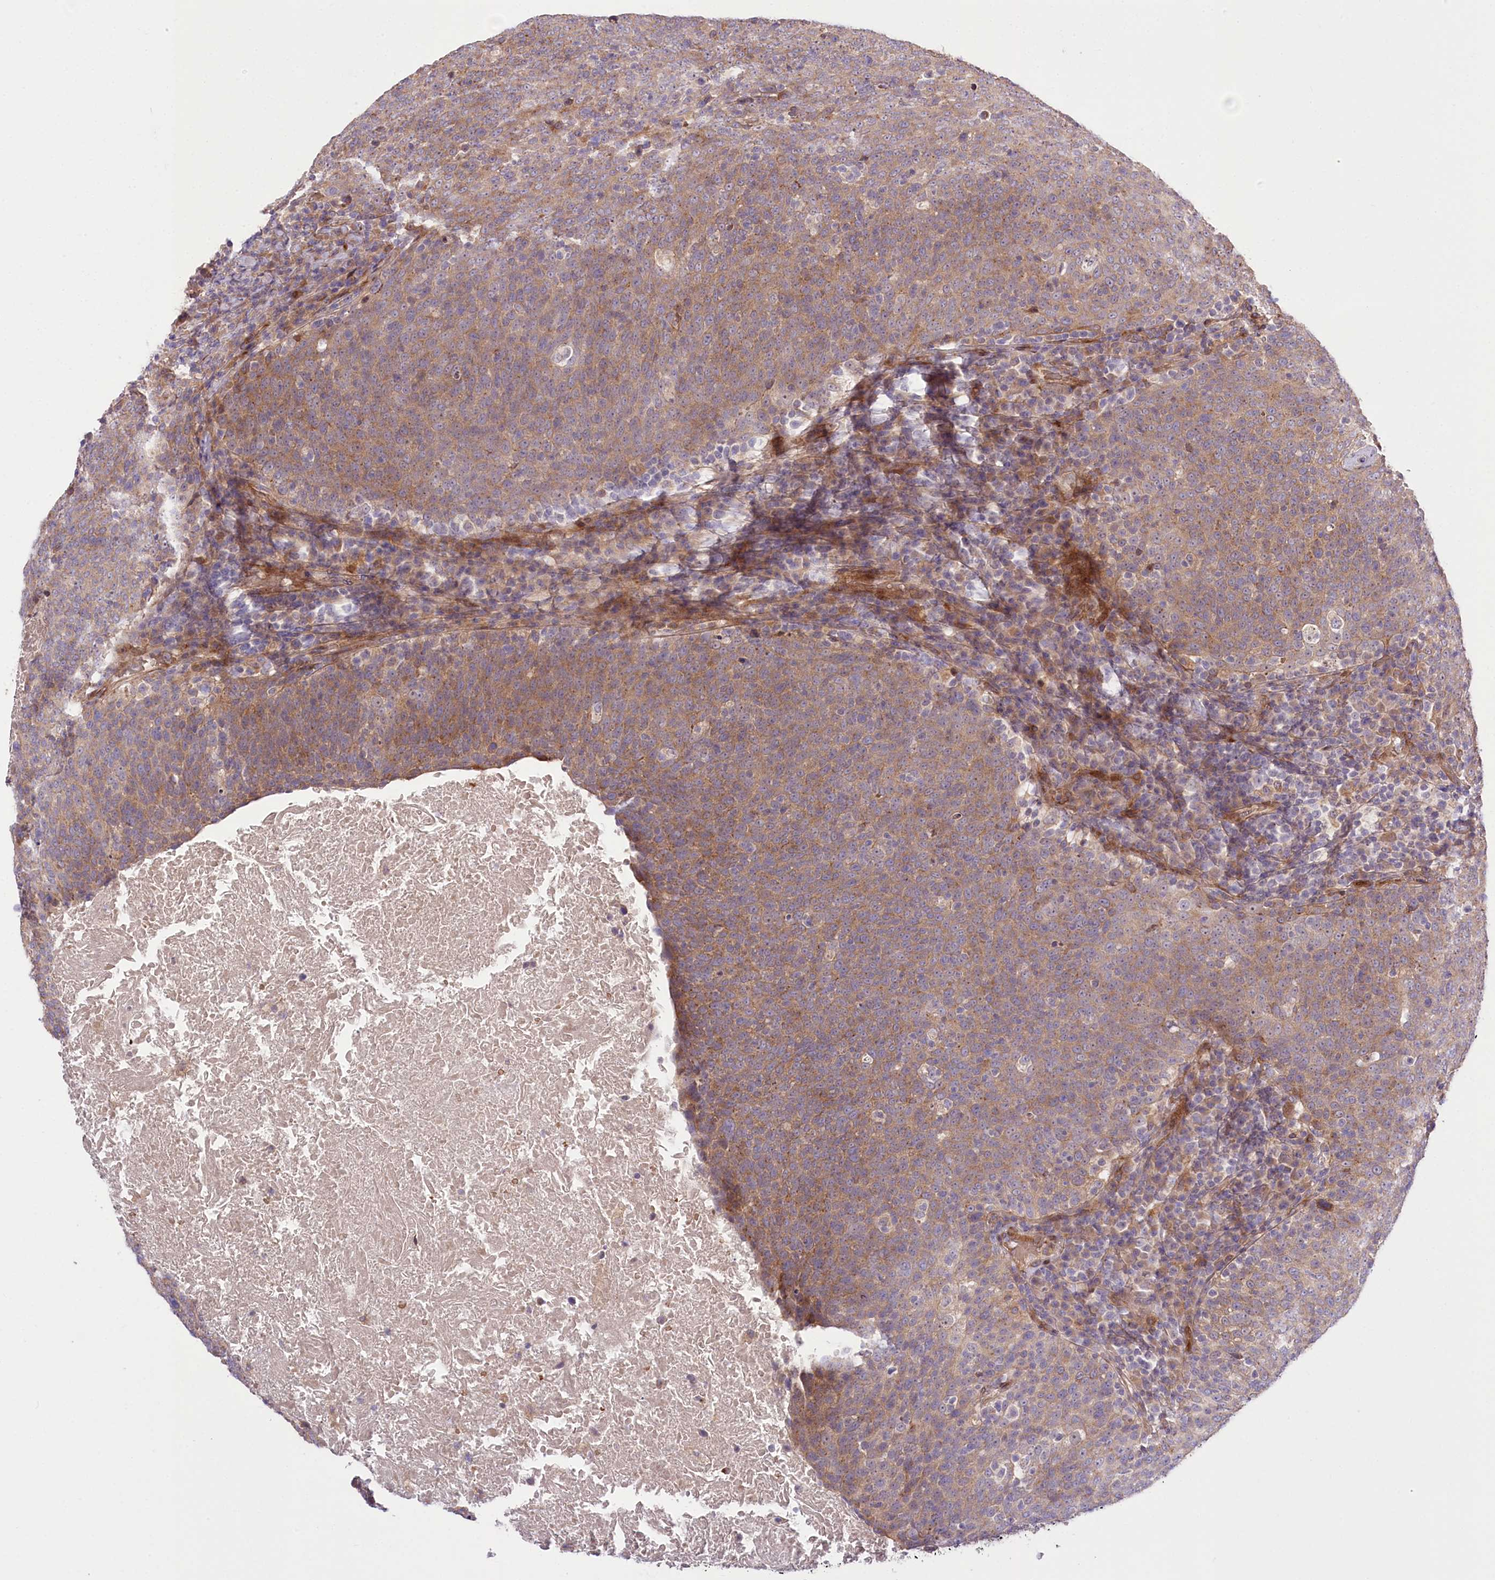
{"staining": {"intensity": "moderate", "quantity": ">75%", "location": "cytoplasmic/membranous"}, "tissue": "head and neck cancer", "cell_type": "Tumor cells", "image_type": "cancer", "snomed": [{"axis": "morphology", "description": "Squamous cell carcinoma, NOS"}, {"axis": "morphology", "description": "Squamous cell carcinoma, metastatic, NOS"}, {"axis": "topography", "description": "Lymph node"}, {"axis": "topography", "description": "Head-Neck"}], "caption": "Human head and neck cancer (metastatic squamous cell carcinoma) stained for a protein (brown) displays moderate cytoplasmic/membranous positive staining in approximately >75% of tumor cells.", "gene": "TRUB1", "patient": {"sex": "male", "age": 62}}